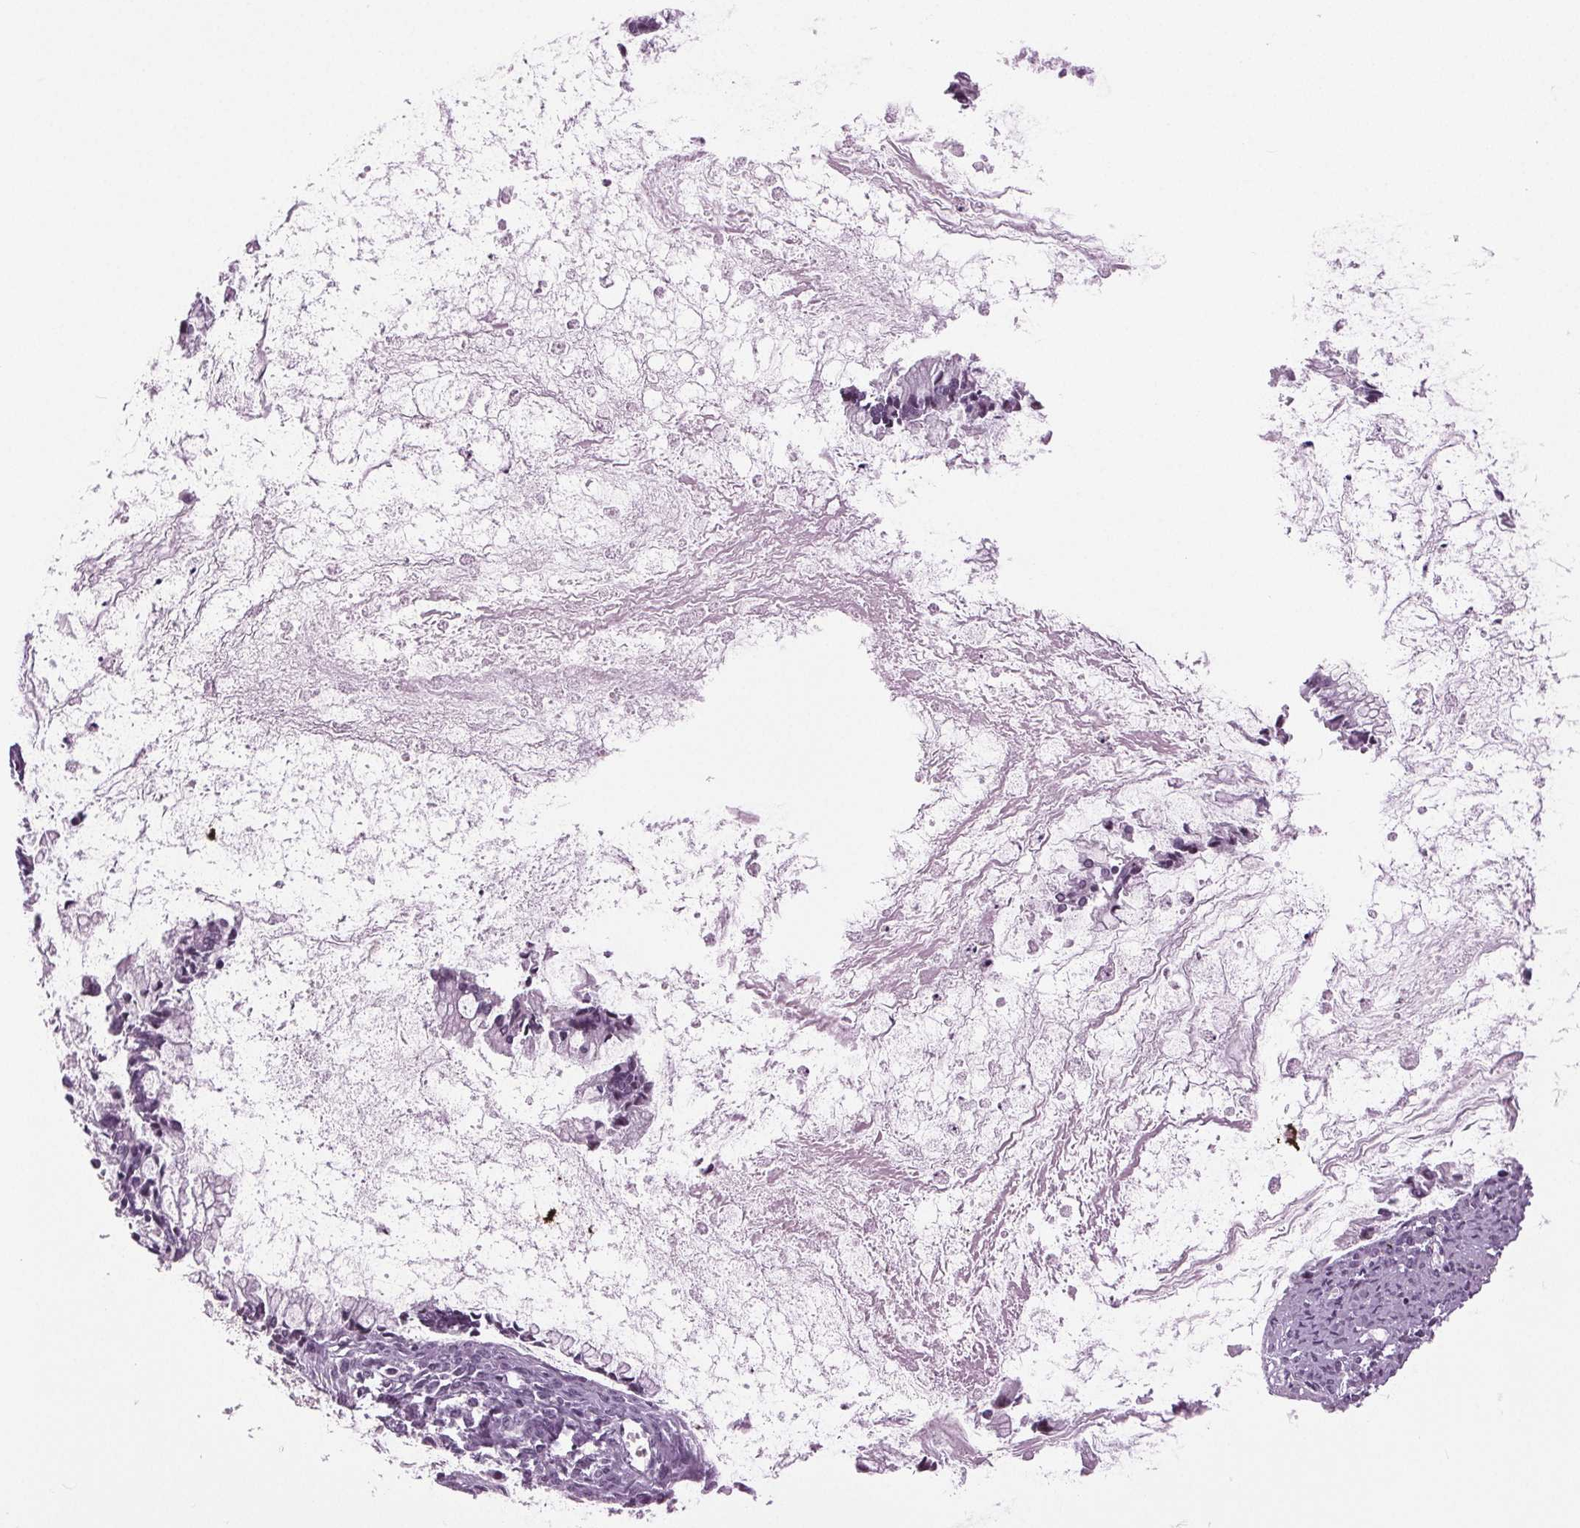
{"staining": {"intensity": "negative", "quantity": "none", "location": "none"}, "tissue": "ovarian cancer", "cell_type": "Tumor cells", "image_type": "cancer", "snomed": [{"axis": "morphology", "description": "Cystadenocarcinoma, mucinous, NOS"}, {"axis": "topography", "description": "Ovary"}], "caption": "Tumor cells show no significant staining in ovarian cancer. Brightfield microscopy of IHC stained with DAB (brown) and hematoxylin (blue), captured at high magnification.", "gene": "DNAH12", "patient": {"sex": "female", "age": 67}}